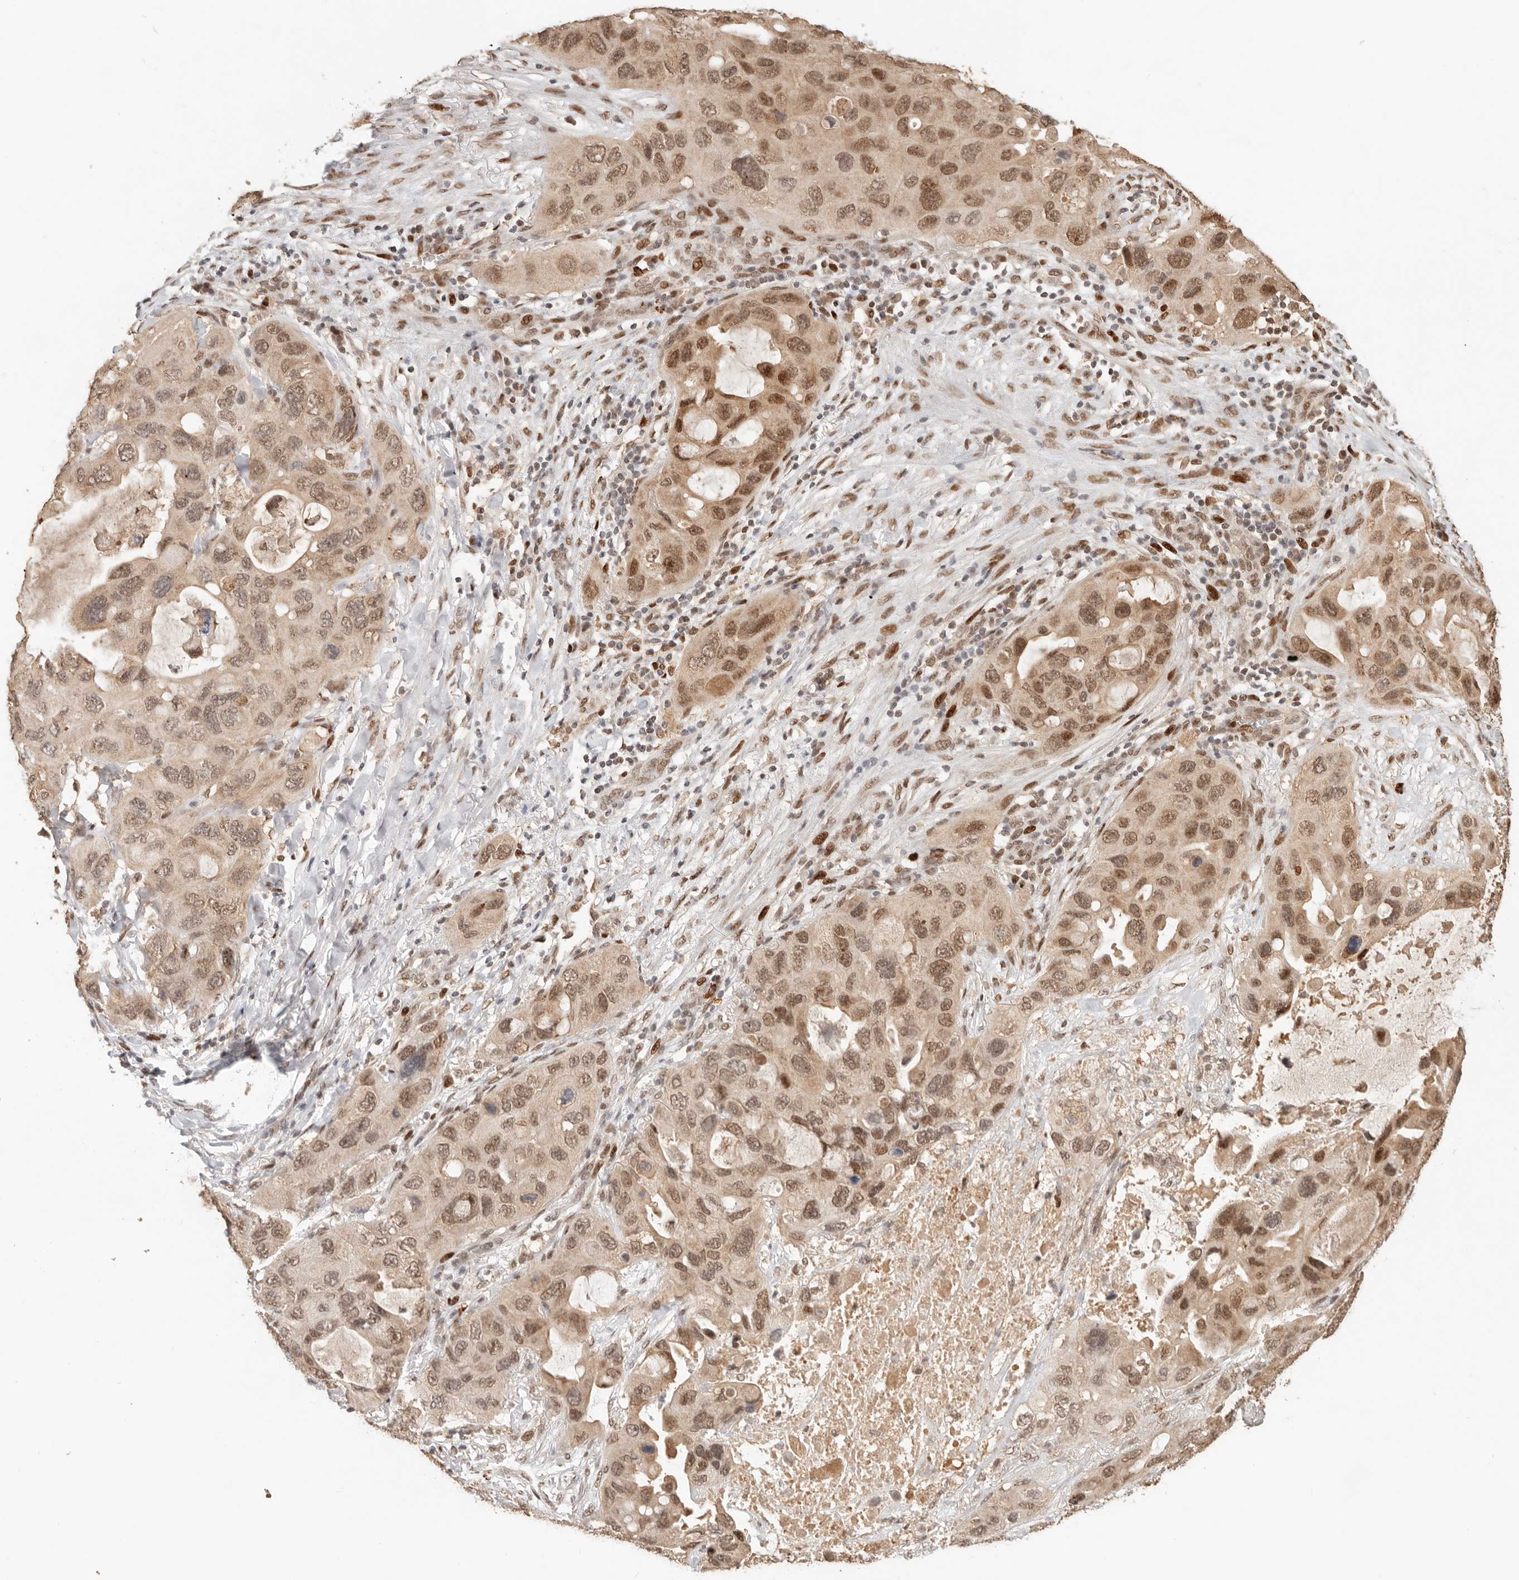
{"staining": {"intensity": "moderate", "quantity": ">75%", "location": "nuclear"}, "tissue": "lung cancer", "cell_type": "Tumor cells", "image_type": "cancer", "snomed": [{"axis": "morphology", "description": "Squamous cell carcinoma, NOS"}, {"axis": "topography", "description": "Lung"}], "caption": "An immunohistochemistry image of tumor tissue is shown. Protein staining in brown highlights moderate nuclear positivity in squamous cell carcinoma (lung) within tumor cells.", "gene": "NPAS2", "patient": {"sex": "female", "age": 73}}